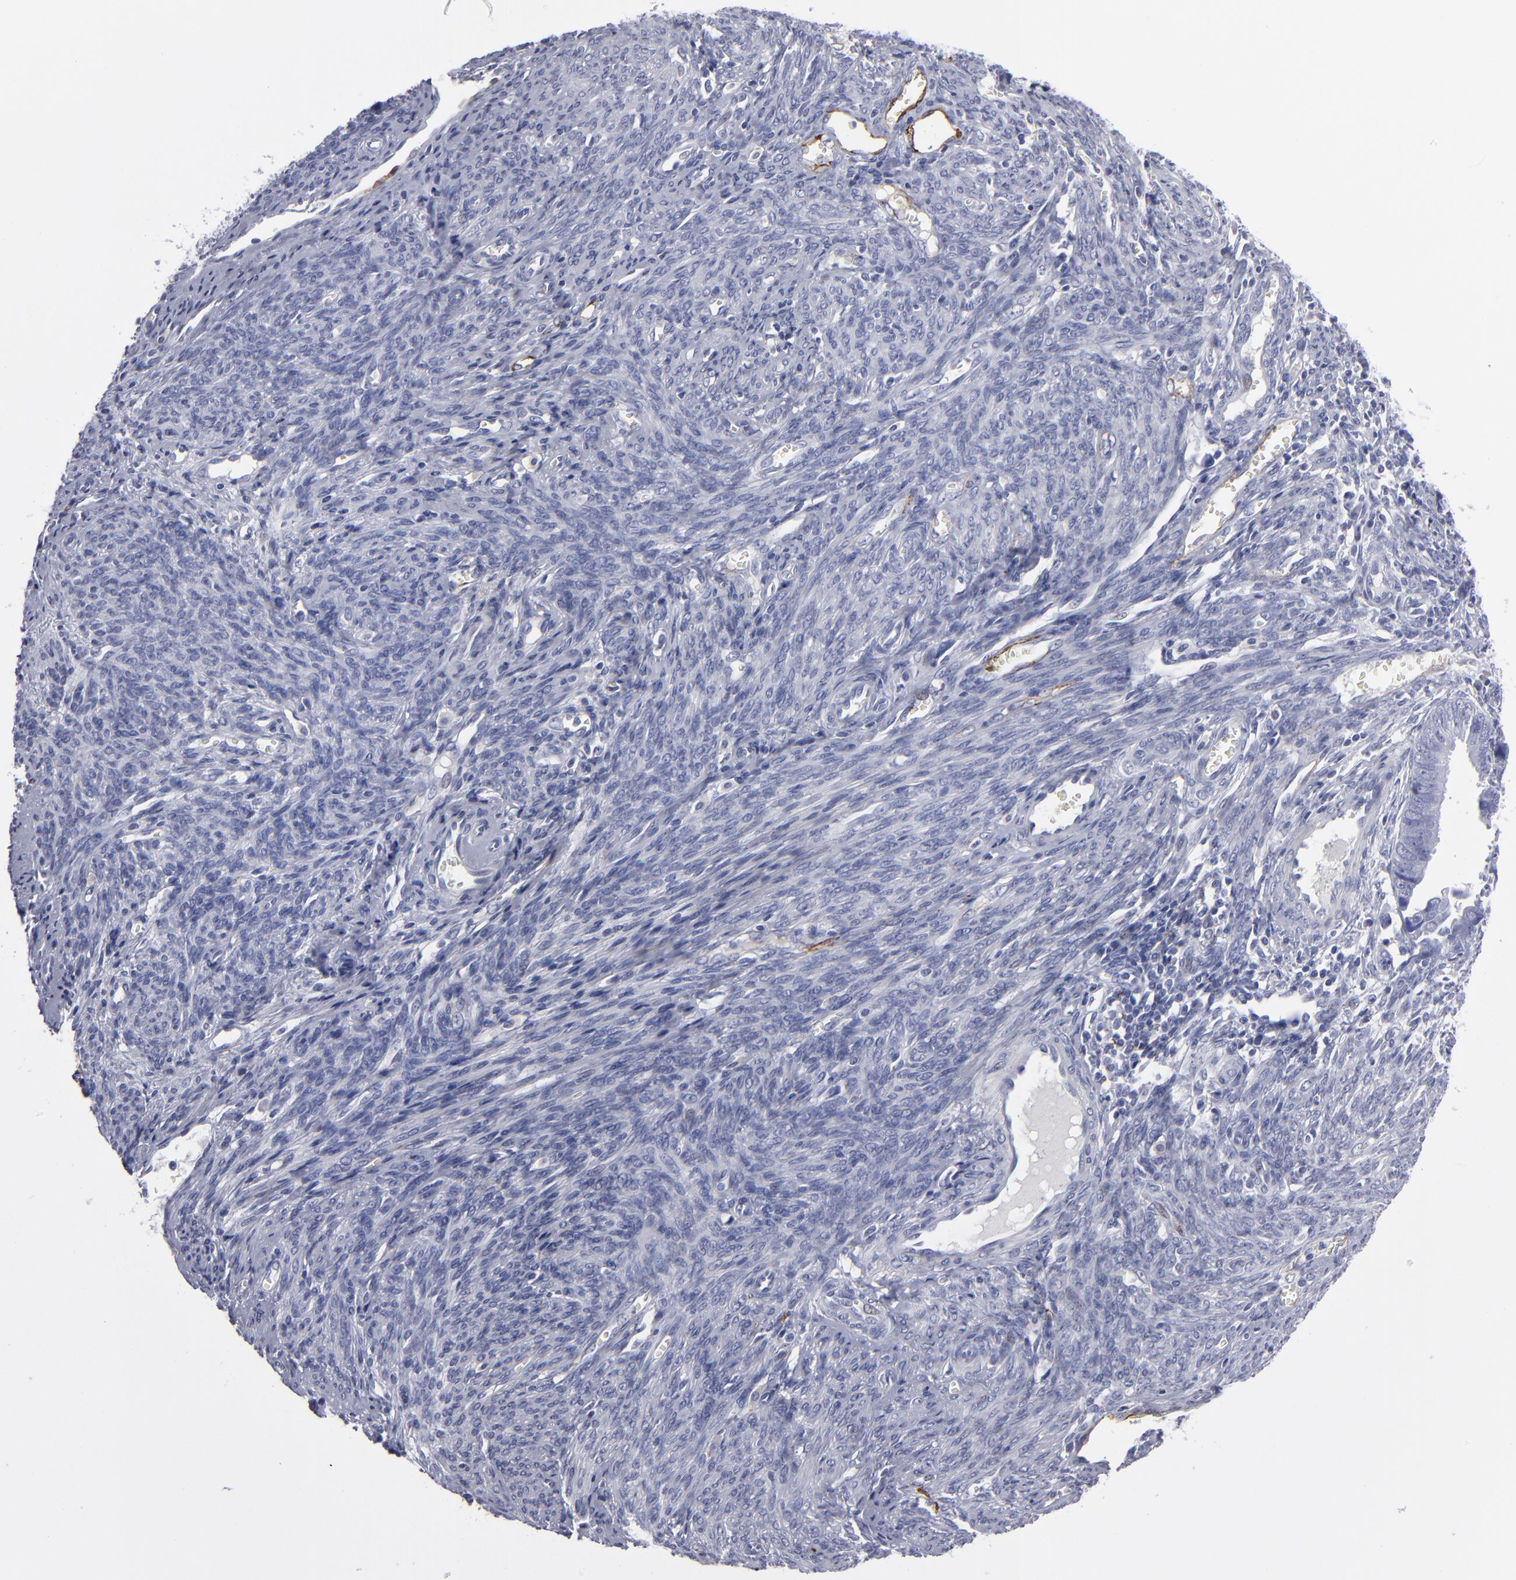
{"staining": {"intensity": "negative", "quantity": "none", "location": "none"}, "tissue": "endometrial cancer", "cell_type": "Tumor cells", "image_type": "cancer", "snomed": [{"axis": "morphology", "description": "Adenocarcinoma, NOS"}, {"axis": "topography", "description": "Endometrium"}], "caption": "The micrograph shows no significant expression in tumor cells of adenocarcinoma (endometrial). (DAB immunohistochemistry visualized using brightfield microscopy, high magnification).", "gene": "CADM3", "patient": {"sex": "female", "age": 75}}